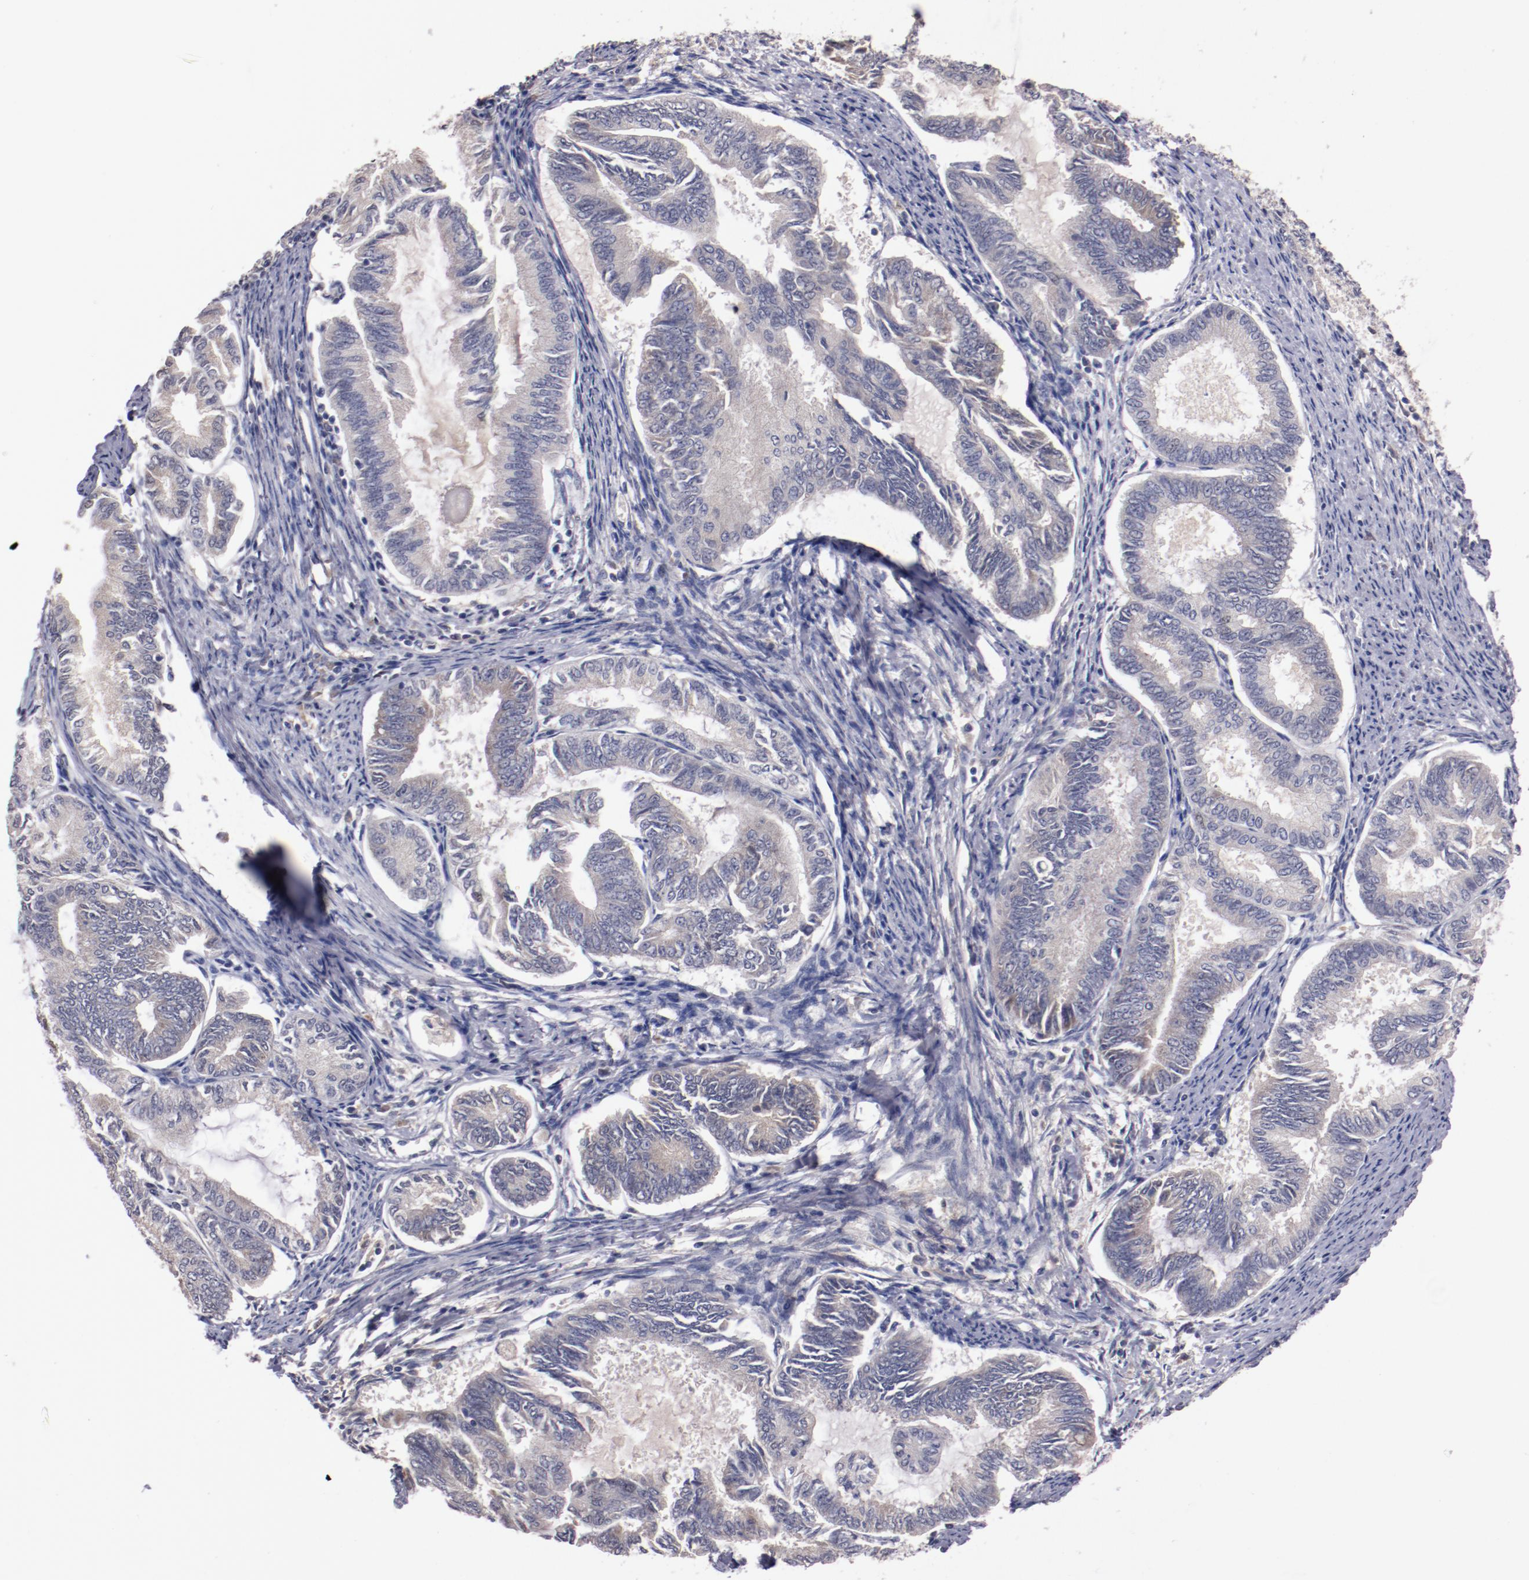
{"staining": {"intensity": "weak", "quantity": ">75%", "location": "cytoplasmic/membranous"}, "tissue": "endometrial cancer", "cell_type": "Tumor cells", "image_type": "cancer", "snomed": [{"axis": "morphology", "description": "Adenocarcinoma, NOS"}, {"axis": "topography", "description": "Endometrium"}], "caption": "High-magnification brightfield microscopy of adenocarcinoma (endometrial) stained with DAB (brown) and counterstained with hematoxylin (blue). tumor cells exhibit weak cytoplasmic/membranous expression is seen in approximately>75% of cells.", "gene": "FAM81A", "patient": {"sex": "female", "age": 86}}